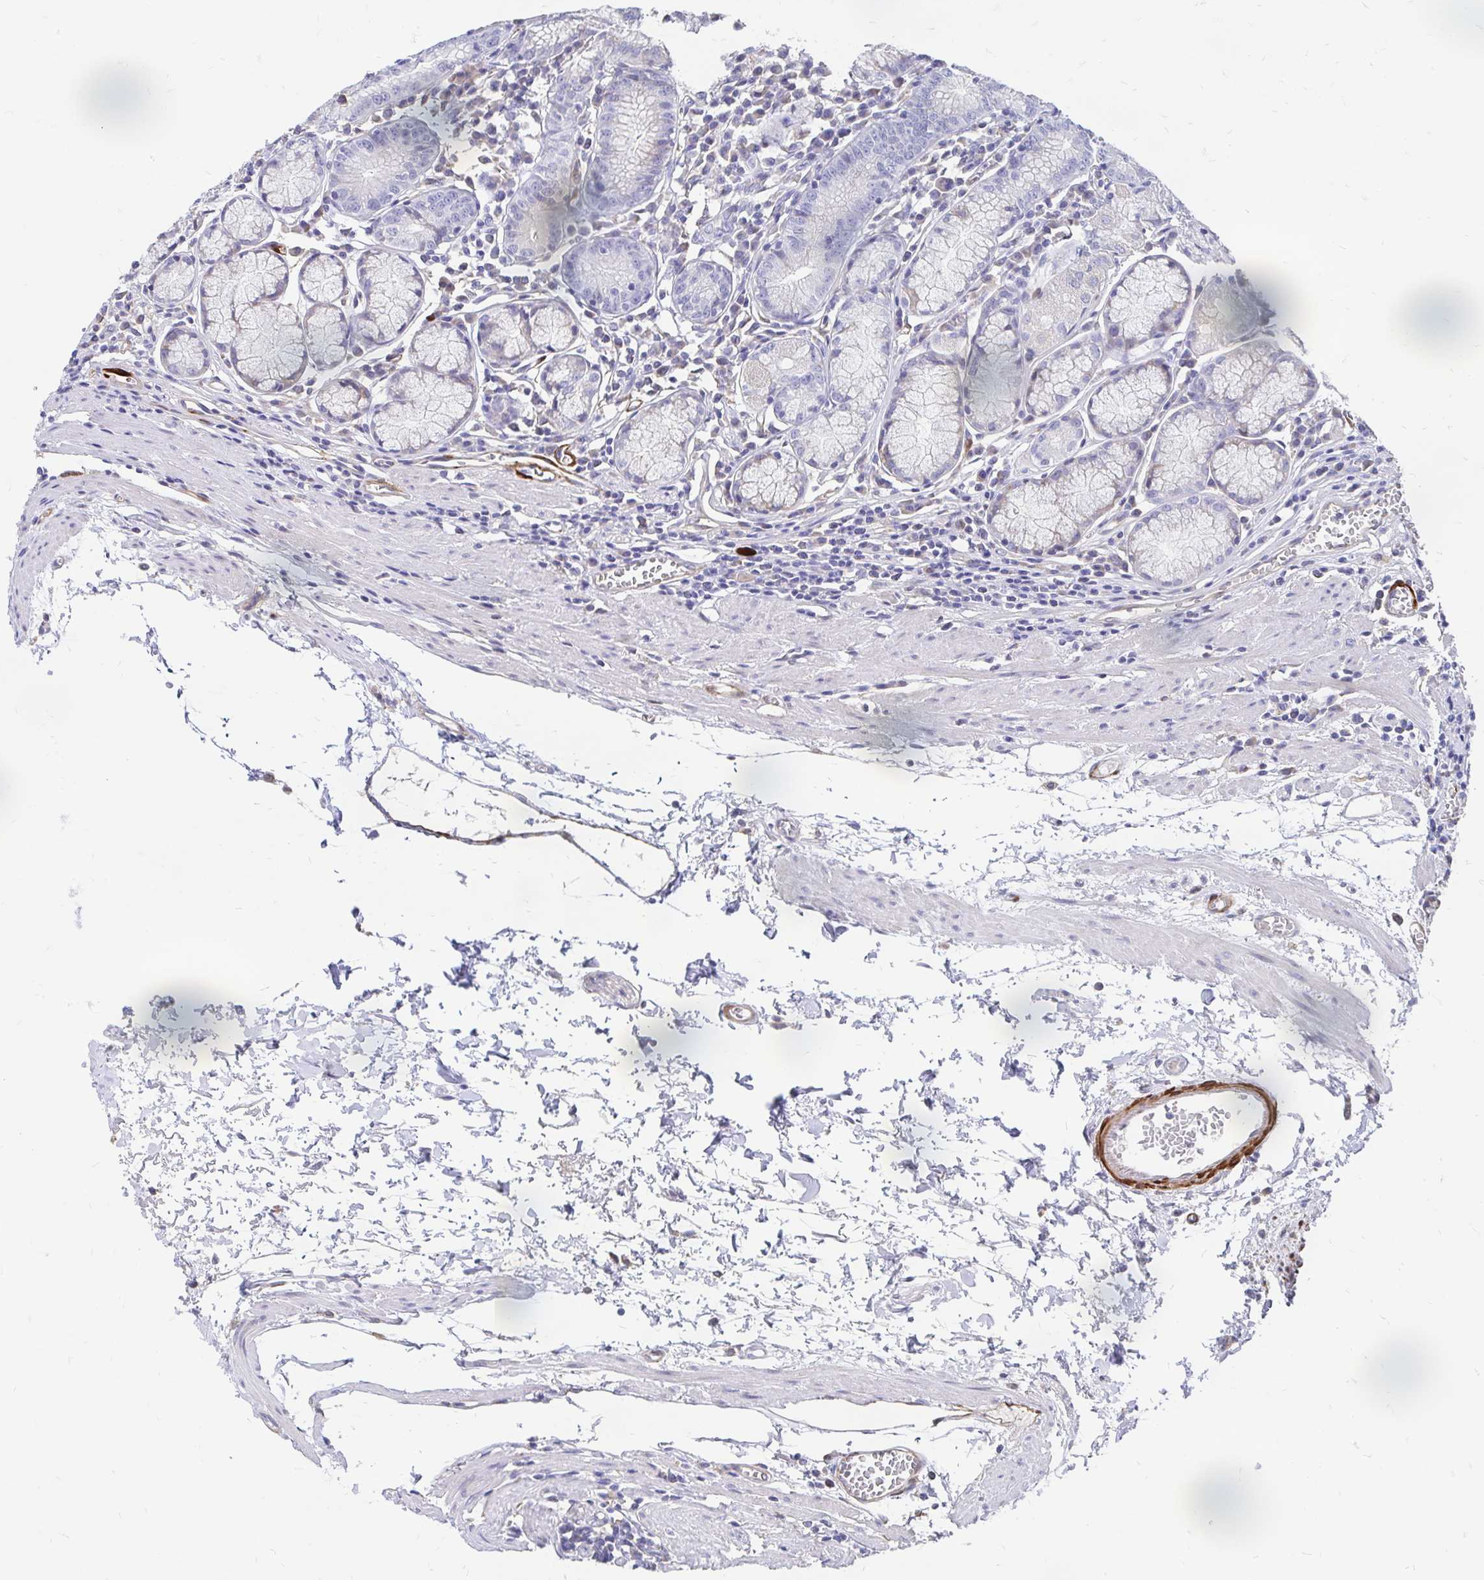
{"staining": {"intensity": "negative", "quantity": "none", "location": "none"}, "tissue": "stomach", "cell_type": "Glandular cells", "image_type": "normal", "snomed": [{"axis": "morphology", "description": "Normal tissue, NOS"}, {"axis": "topography", "description": "Stomach"}], "caption": "Stomach stained for a protein using immunohistochemistry shows no positivity glandular cells.", "gene": "CDKL1", "patient": {"sex": "male", "age": 55}}